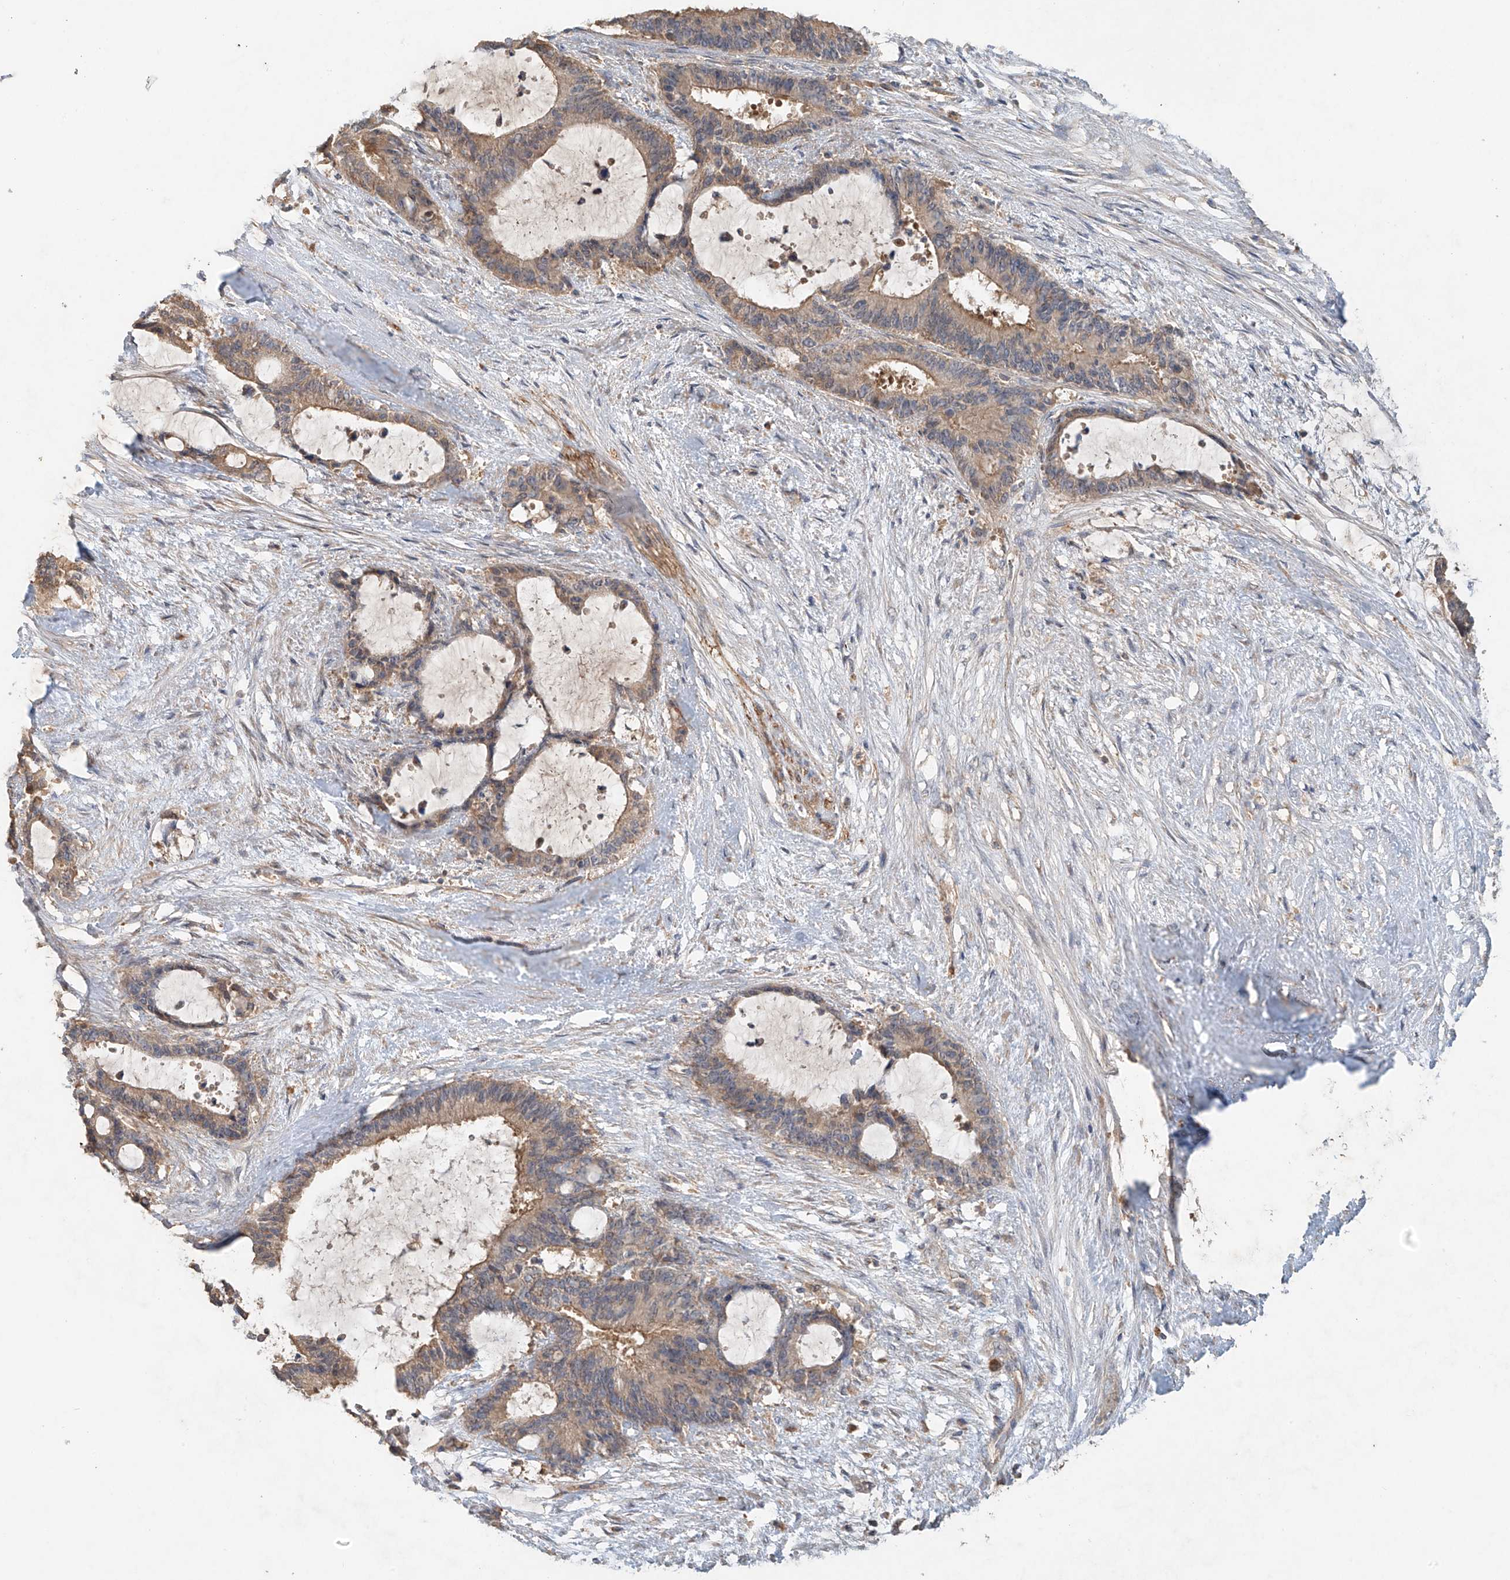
{"staining": {"intensity": "weak", "quantity": ">75%", "location": "cytoplasmic/membranous"}, "tissue": "liver cancer", "cell_type": "Tumor cells", "image_type": "cancer", "snomed": [{"axis": "morphology", "description": "Normal tissue, NOS"}, {"axis": "morphology", "description": "Cholangiocarcinoma"}, {"axis": "topography", "description": "Liver"}, {"axis": "topography", "description": "Peripheral nerve tissue"}], "caption": "Immunohistochemical staining of liver cancer demonstrates low levels of weak cytoplasmic/membranous expression in approximately >75% of tumor cells.", "gene": "GNB1L", "patient": {"sex": "female", "age": 73}}